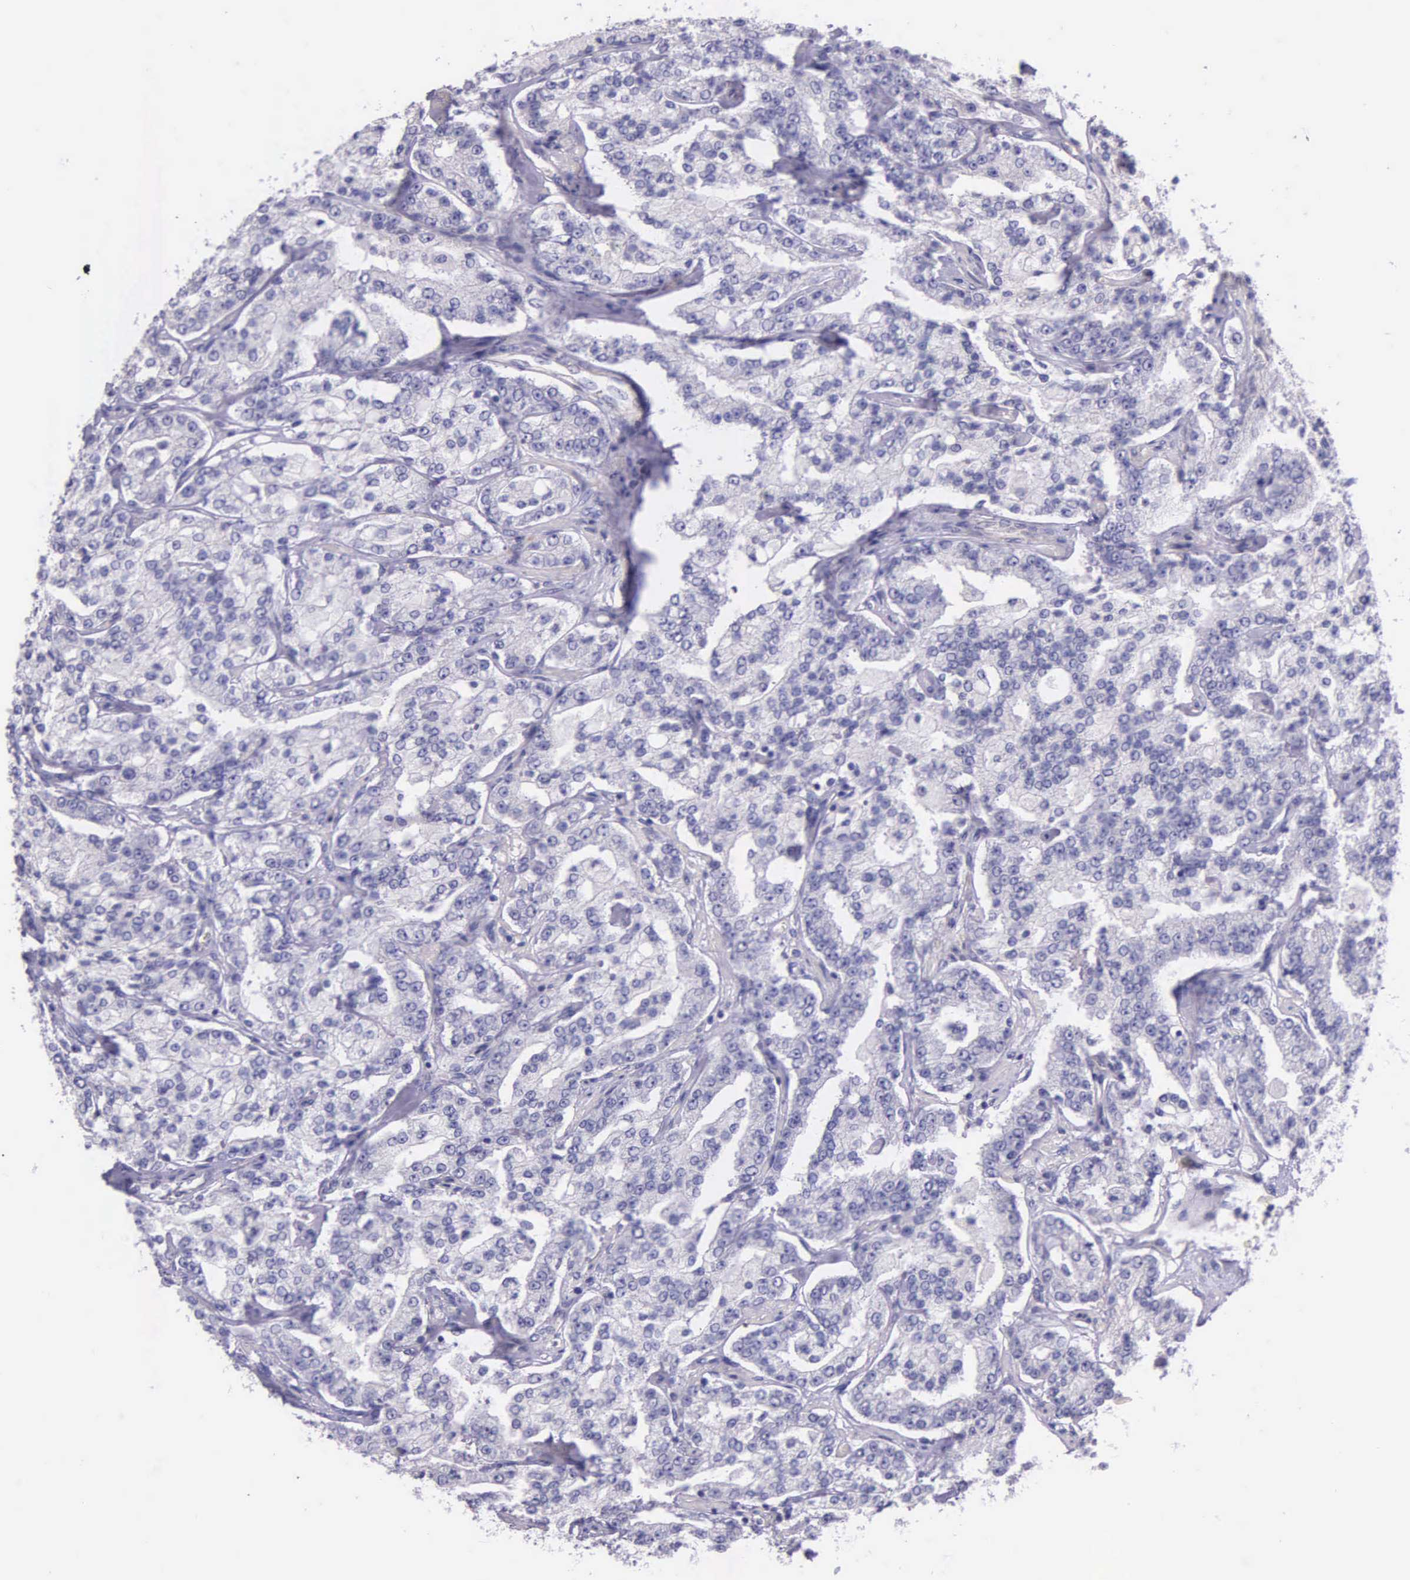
{"staining": {"intensity": "negative", "quantity": "none", "location": "none"}, "tissue": "prostate cancer", "cell_type": "Tumor cells", "image_type": "cancer", "snomed": [{"axis": "morphology", "description": "Adenocarcinoma, Medium grade"}, {"axis": "topography", "description": "Prostate"}], "caption": "Prostate adenocarcinoma (medium-grade) stained for a protein using IHC reveals no expression tumor cells.", "gene": "THSD7A", "patient": {"sex": "male", "age": 72}}